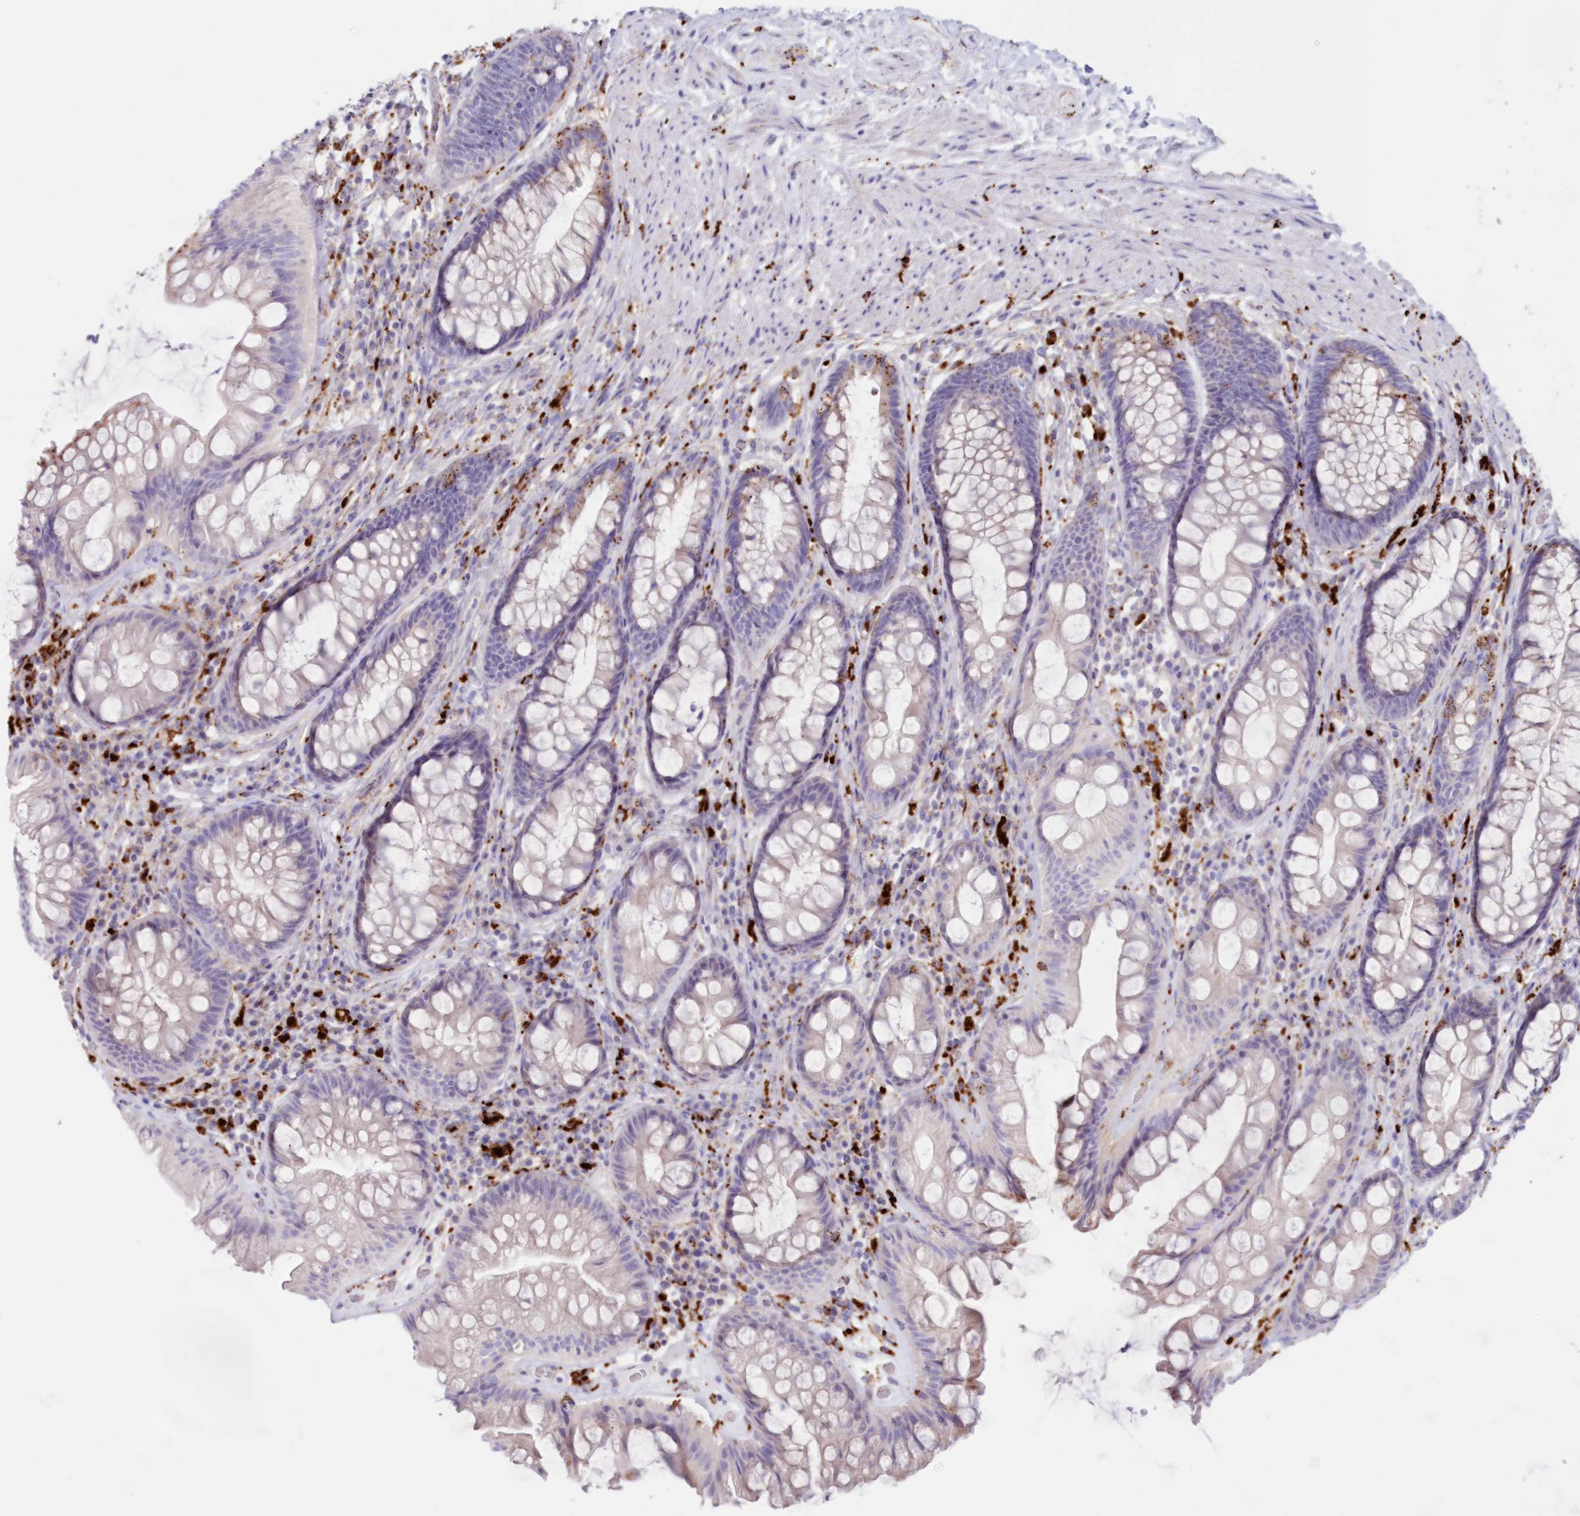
{"staining": {"intensity": "moderate", "quantity": "<25%", "location": "cytoplasmic/membranous"}, "tissue": "rectum", "cell_type": "Glandular cells", "image_type": "normal", "snomed": [{"axis": "morphology", "description": "Normal tissue, NOS"}, {"axis": "topography", "description": "Rectum"}], "caption": "IHC staining of benign rectum, which reveals low levels of moderate cytoplasmic/membranous positivity in about <25% of glandular cells indicating moderate cytoplasmic/membranous protein expression. The staining was performed using DAB (3,3'-diaminobenzidine) (brown) for protein detection and nuclei were counterstained in hematoxylin (blue).", "gene": "TPP1", "patient": {"sex": "male", "age": 74}}